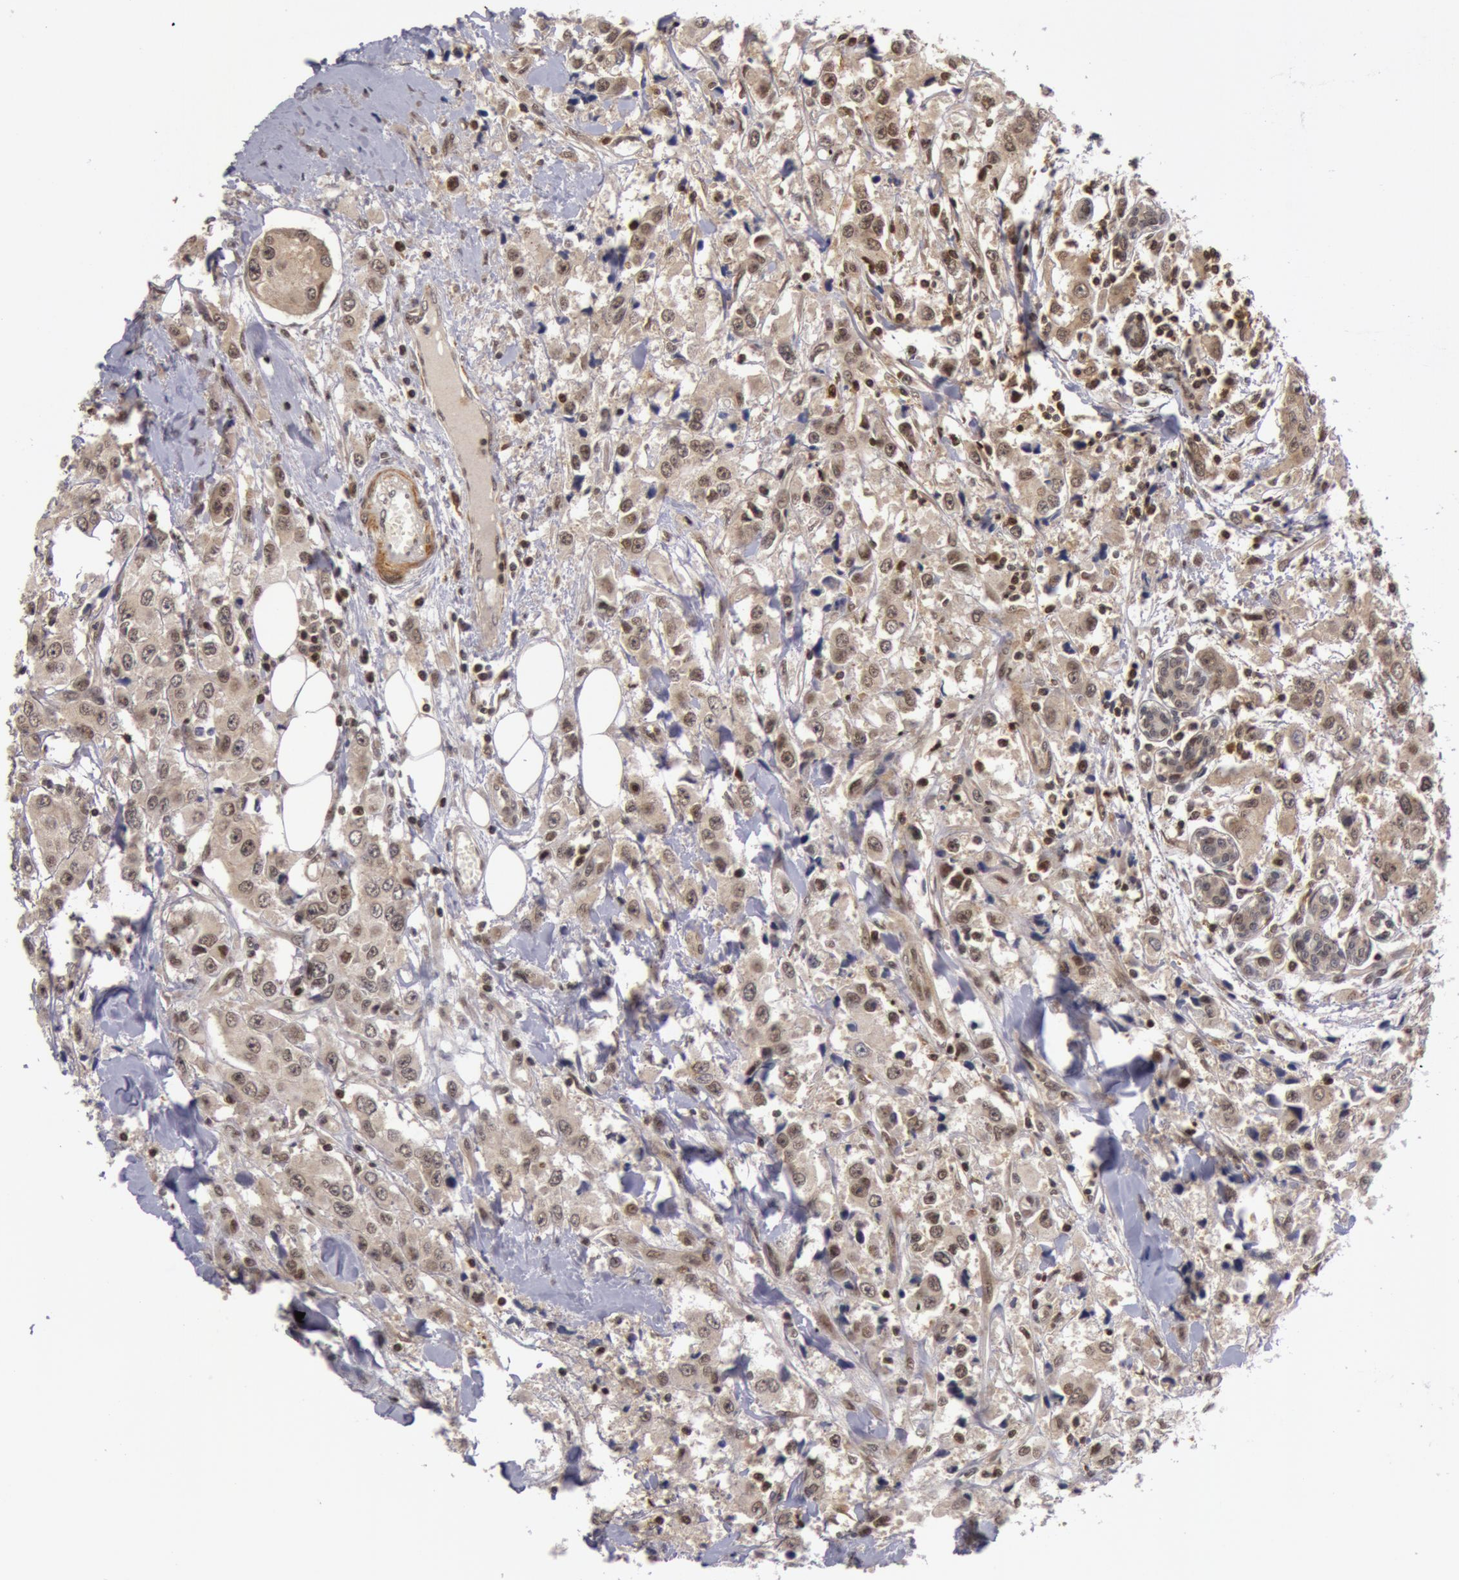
{"staining": {"intensity": "weak", "quantity": "25%-75%", "location": "nuclear"}, "tissue": "breast cancer", "cell_type": "Tumor cells", "image_type": "cancer", "snomed": [{"axis": "morphology", "description": "Duct carcinoma"}, {"axis": "topography", "description": "Breast"}], "caption": "Immunohistochemistry (IHC) of invasive ductal carcinoma (breast) demonstrates low levels of weak nuclear positivity in about 25%-75% of tumor cells.", "gene": "ZNF350", "patient": {"sex": "female", "age": 58}}